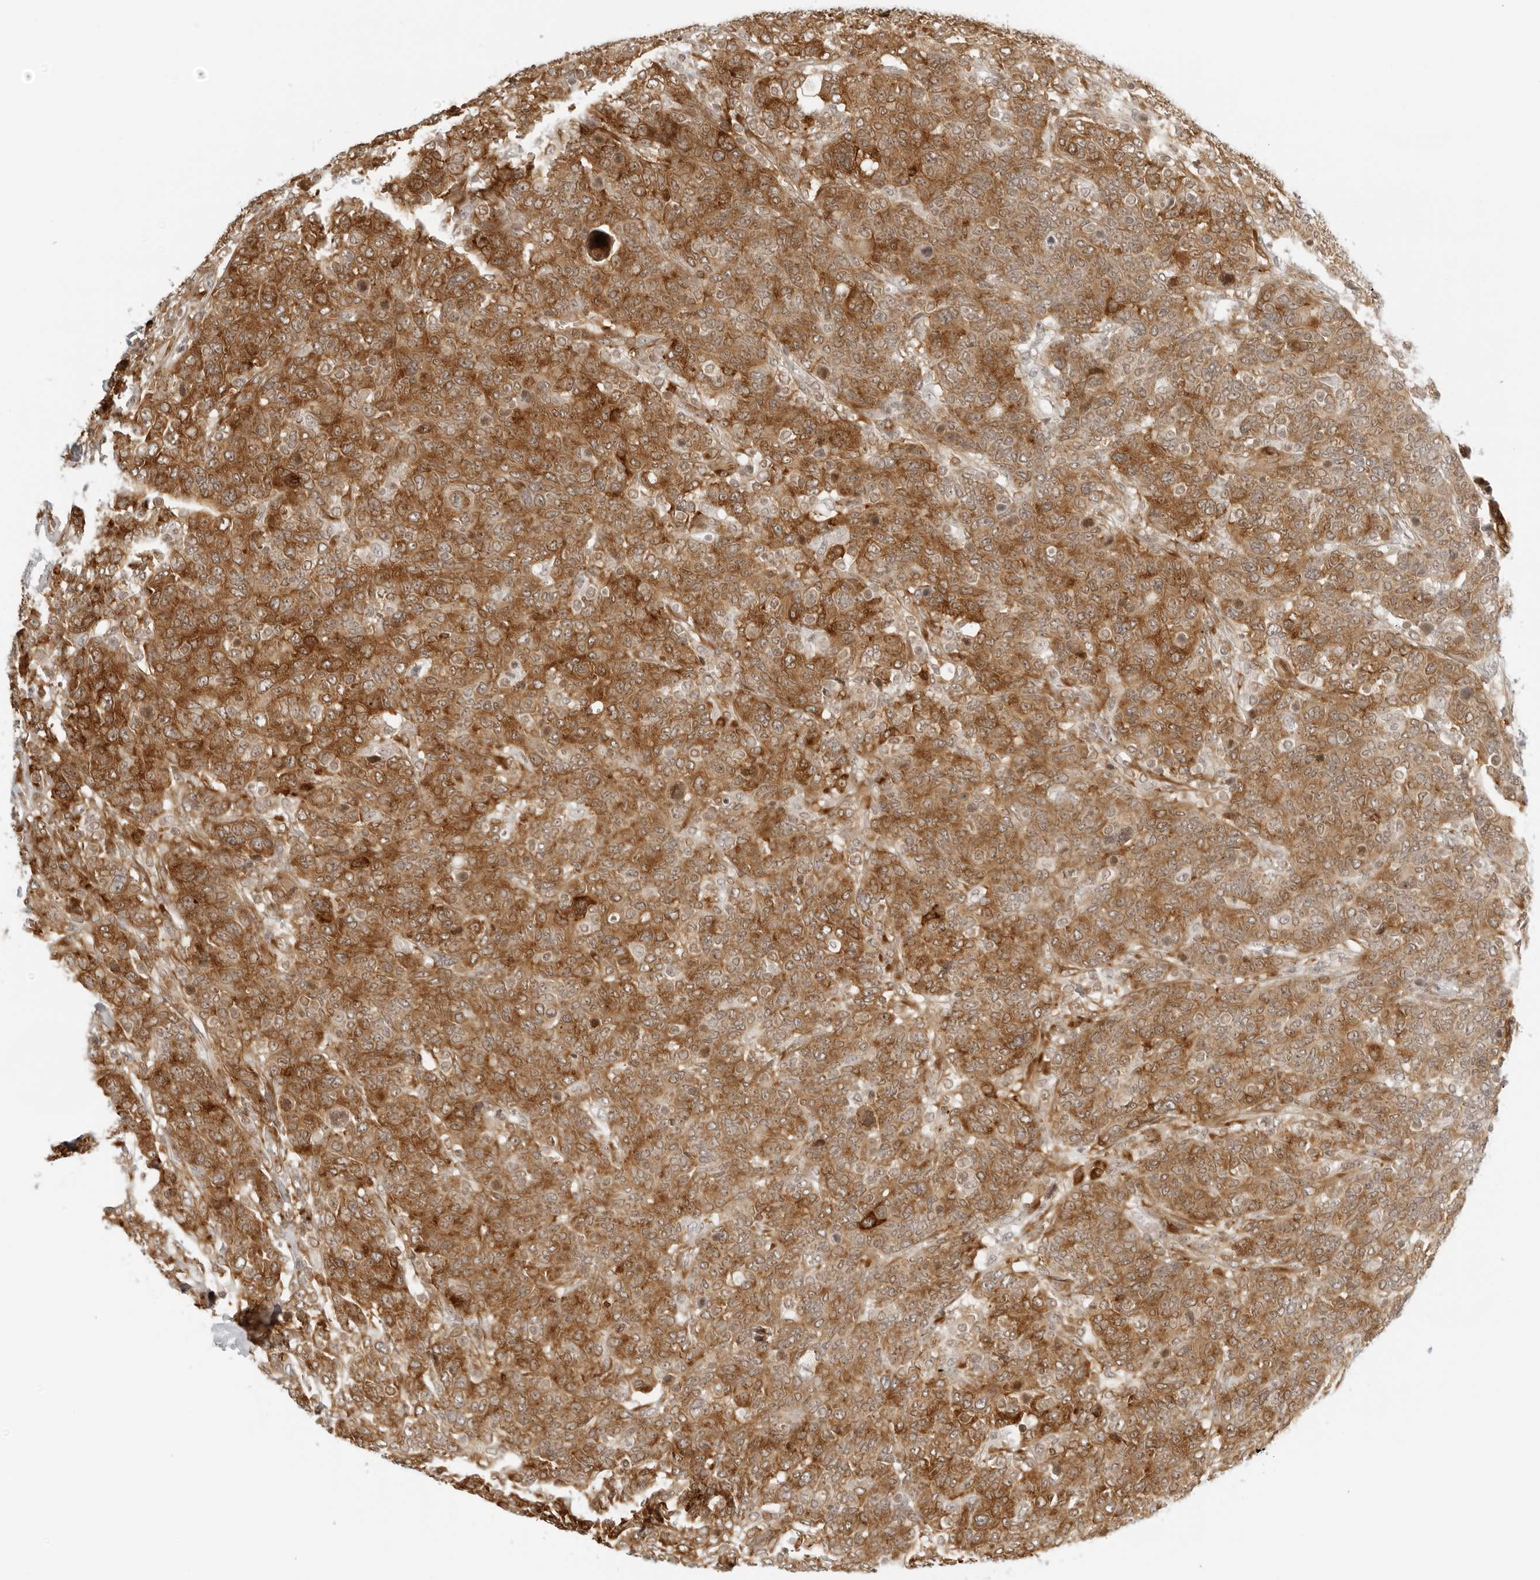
{"staining": {"intensity": "strong", "quantity": ">75%", "location": "cytoplasmic/membranous"}, "tissue": "breast cancer", "cell_type": "Tumor cells", "image_type": "cancer", "snomed": [{"axis": "morphology", "description": "Duct carcinoma"}, {"axis": "topography", "description": "Breast"}], "caption": "Invasive ductal carcinoma (breast) stained for a protein exhibits strong cytoplasmic/membranous positivity in tumor cells.", "gene": "EIF4G1", "patient": {"sex": "female", "age": 37}}